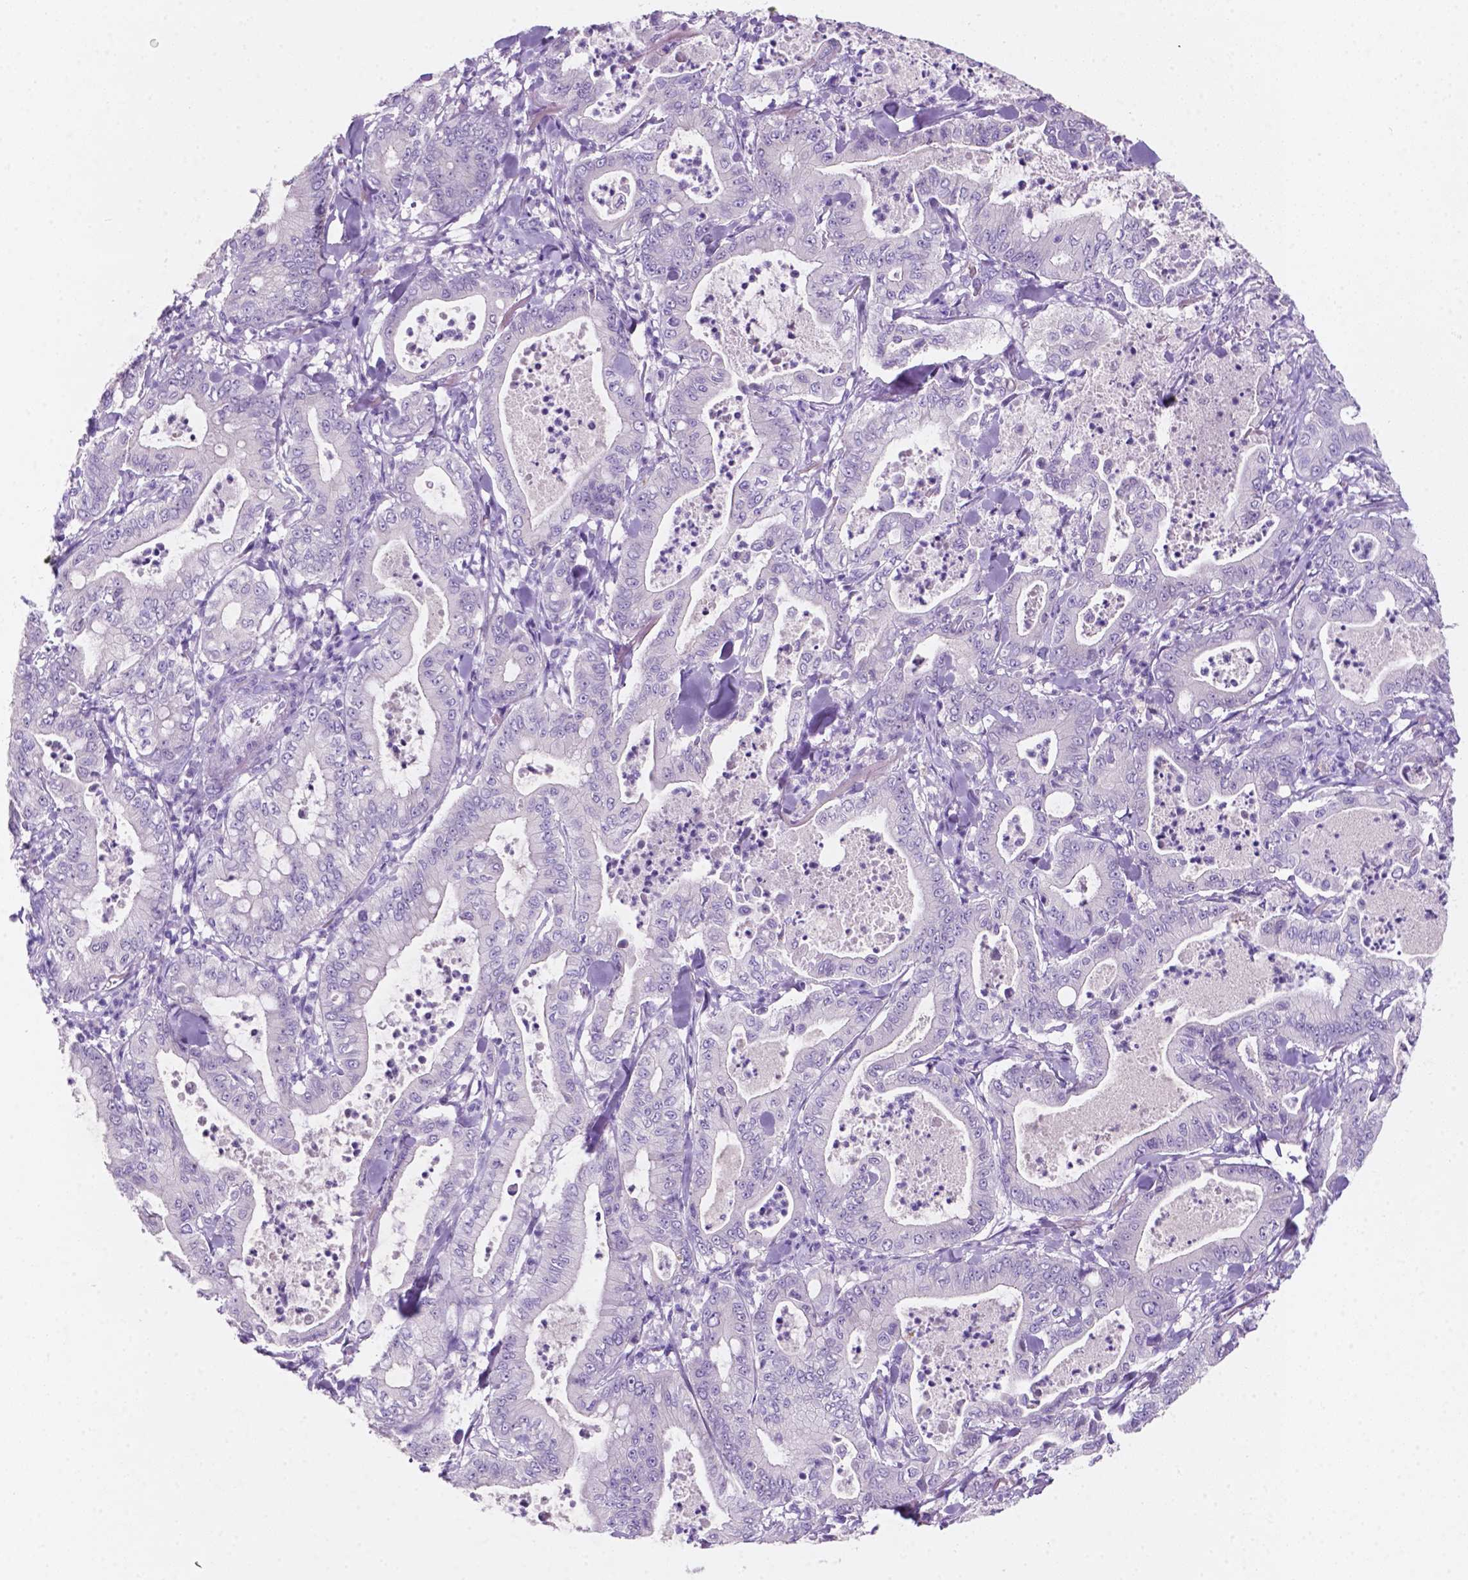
{"staining": {"intensity": "negative", "quantity": "none", "location": "none"}, "tissue": "pancreatic cancer", "cell_type": "Tumor cells", "image_type": "cancer", "snomed": [{"axis": "morphology", "description": "Adenocarcinoma, NOS"}, {"axis": "topography", "description": "Pancreas"}], "caption": "Immunohistochemistry photomicrograph of human pancreatic adenocarcinoma stained for a protein (brown), which reveals no staining in tumor cells. The staining was performed using DAB to visualize the protein expression in brown, while the nuclei were stained in blue with hematoxylin (Magnification: 20x).", "gene": "EBLN2", "patient": {"sex": "male", "age": 71}}